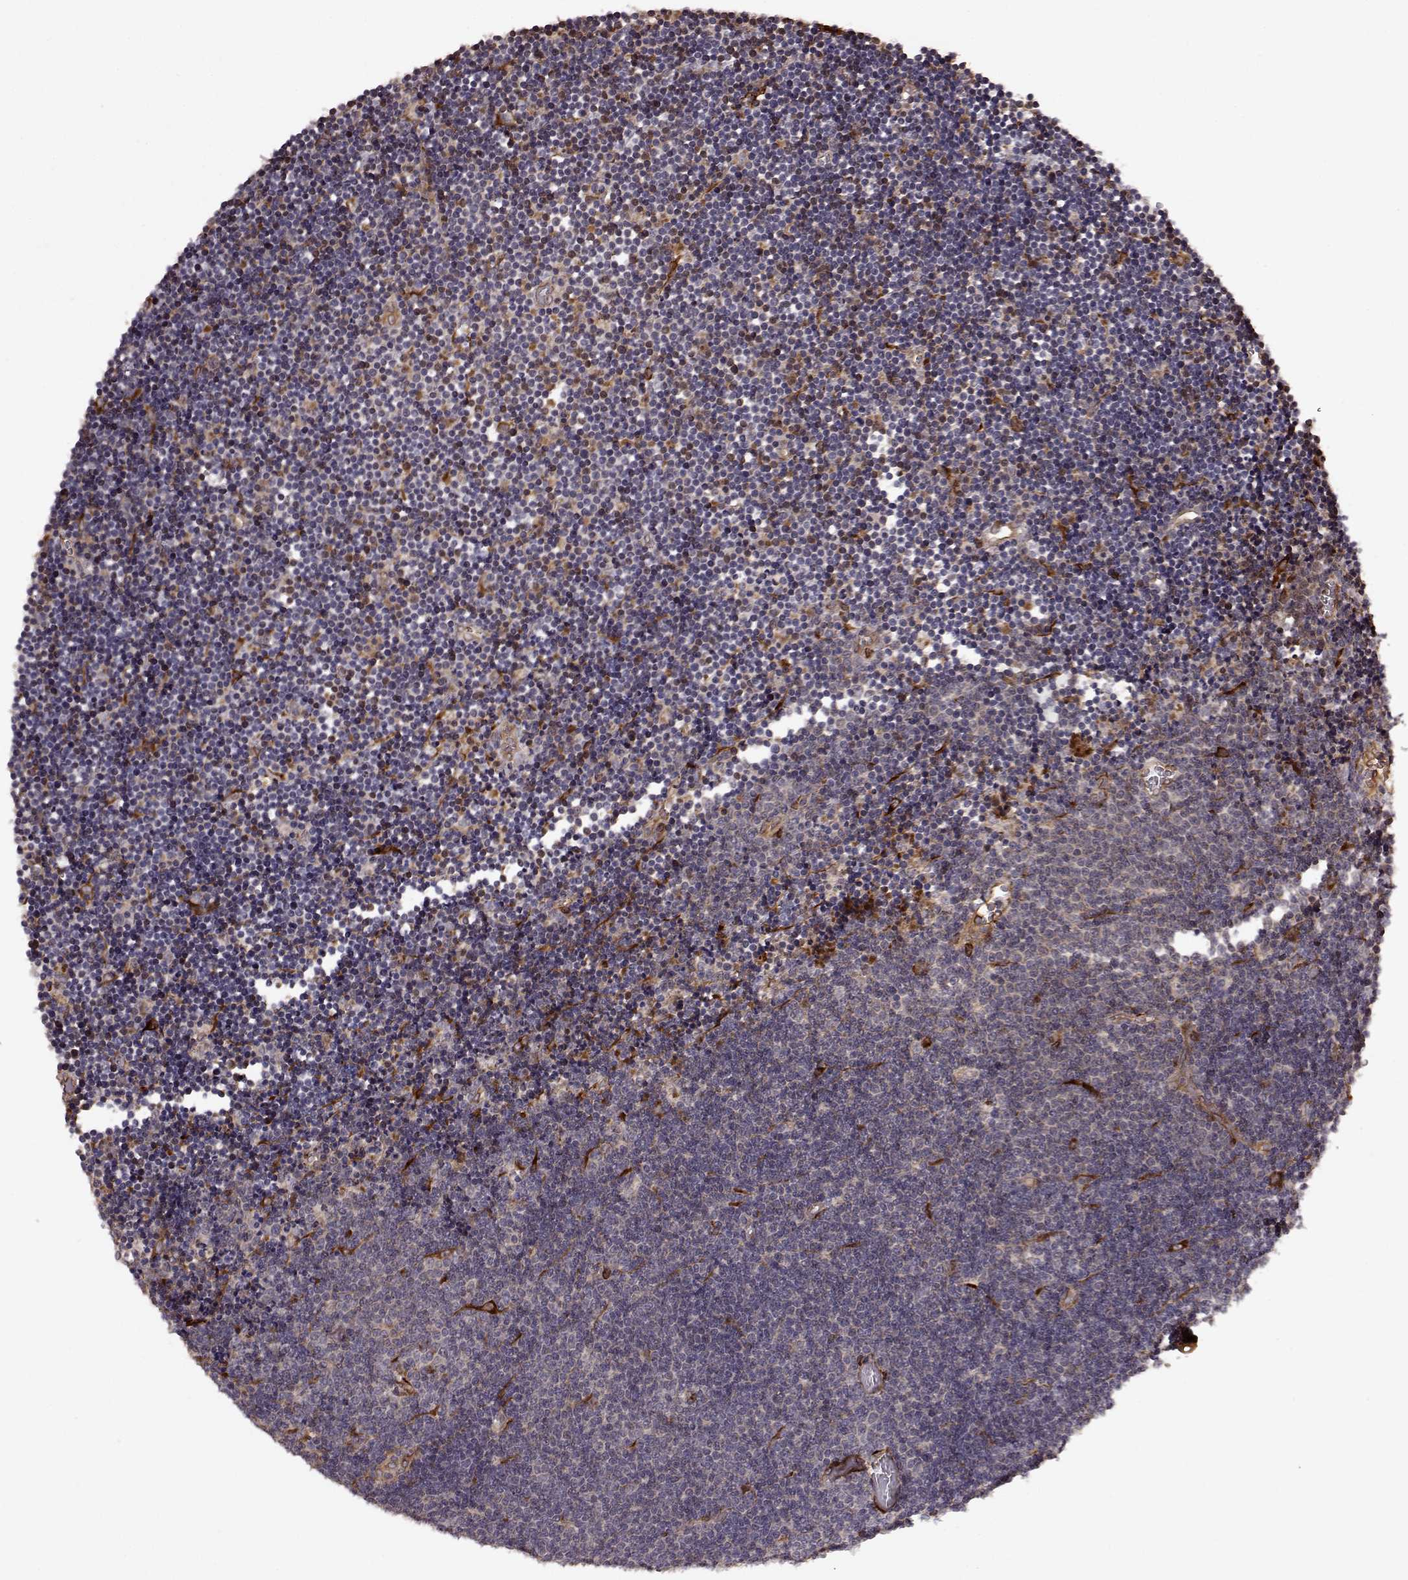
{"staining": {"intensity": "negative", "quantity": "none", "location": "none"}, "tissue": "lymphoma", "cell_type": "Tumor cells", "image_type": "cancer", "snomed": [{"axis": "morphology", "description": "Malignant lymphoma, non-Hodgkin's type, Low grade"}, {"axis": "topography", "description": "Brain"}], "caption": "Tumor cells are negative for protein expression in human lymphoma.", "gene": "FSTL1", "patient": {"sex": "female", "age": 66}}